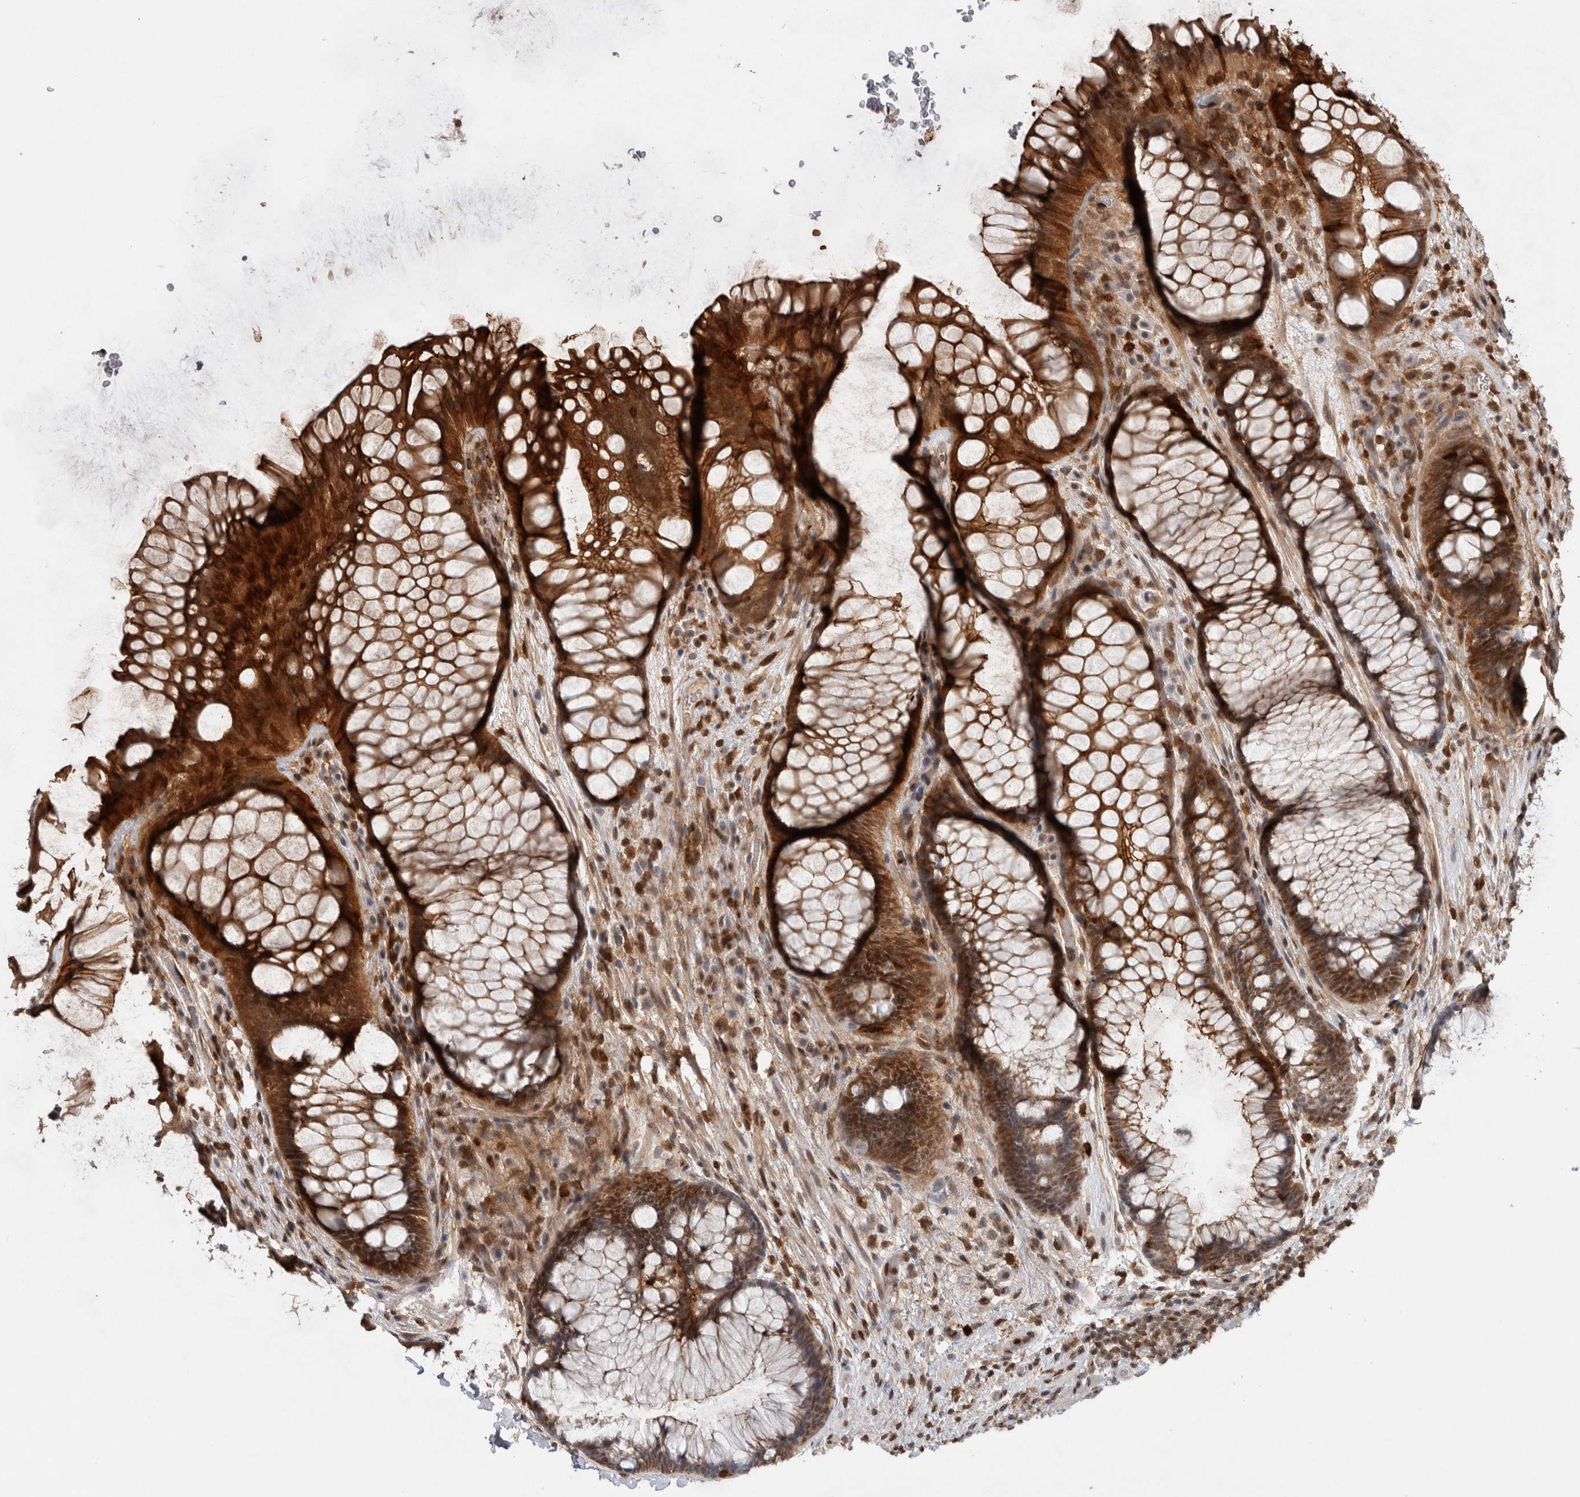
{"staining": {"intensity": "strong", "quantity": ">75%", "location": "cytoplasmic/membranous,nuclear"}, "tissue": "rectum", "cell_type": "Glandular cells", "image_type": "normal", "snomed": [{"axis": "morphology", "description": "Normal tissue, NOS"}, {"axis": "topography", "description": "Rectum"}], "caption": "An immunohistochemistry micrograph of unremarkable tissue is shown. Protein staining in brown labels strong cytoplasmic/membranous,nuclear positivity in rectum within glandular cells. (Brightfield microscopy of DAB IHC at high magnification).", "gene": "RPS6KA2", "patient": {"sex": "male", "age": 51}}